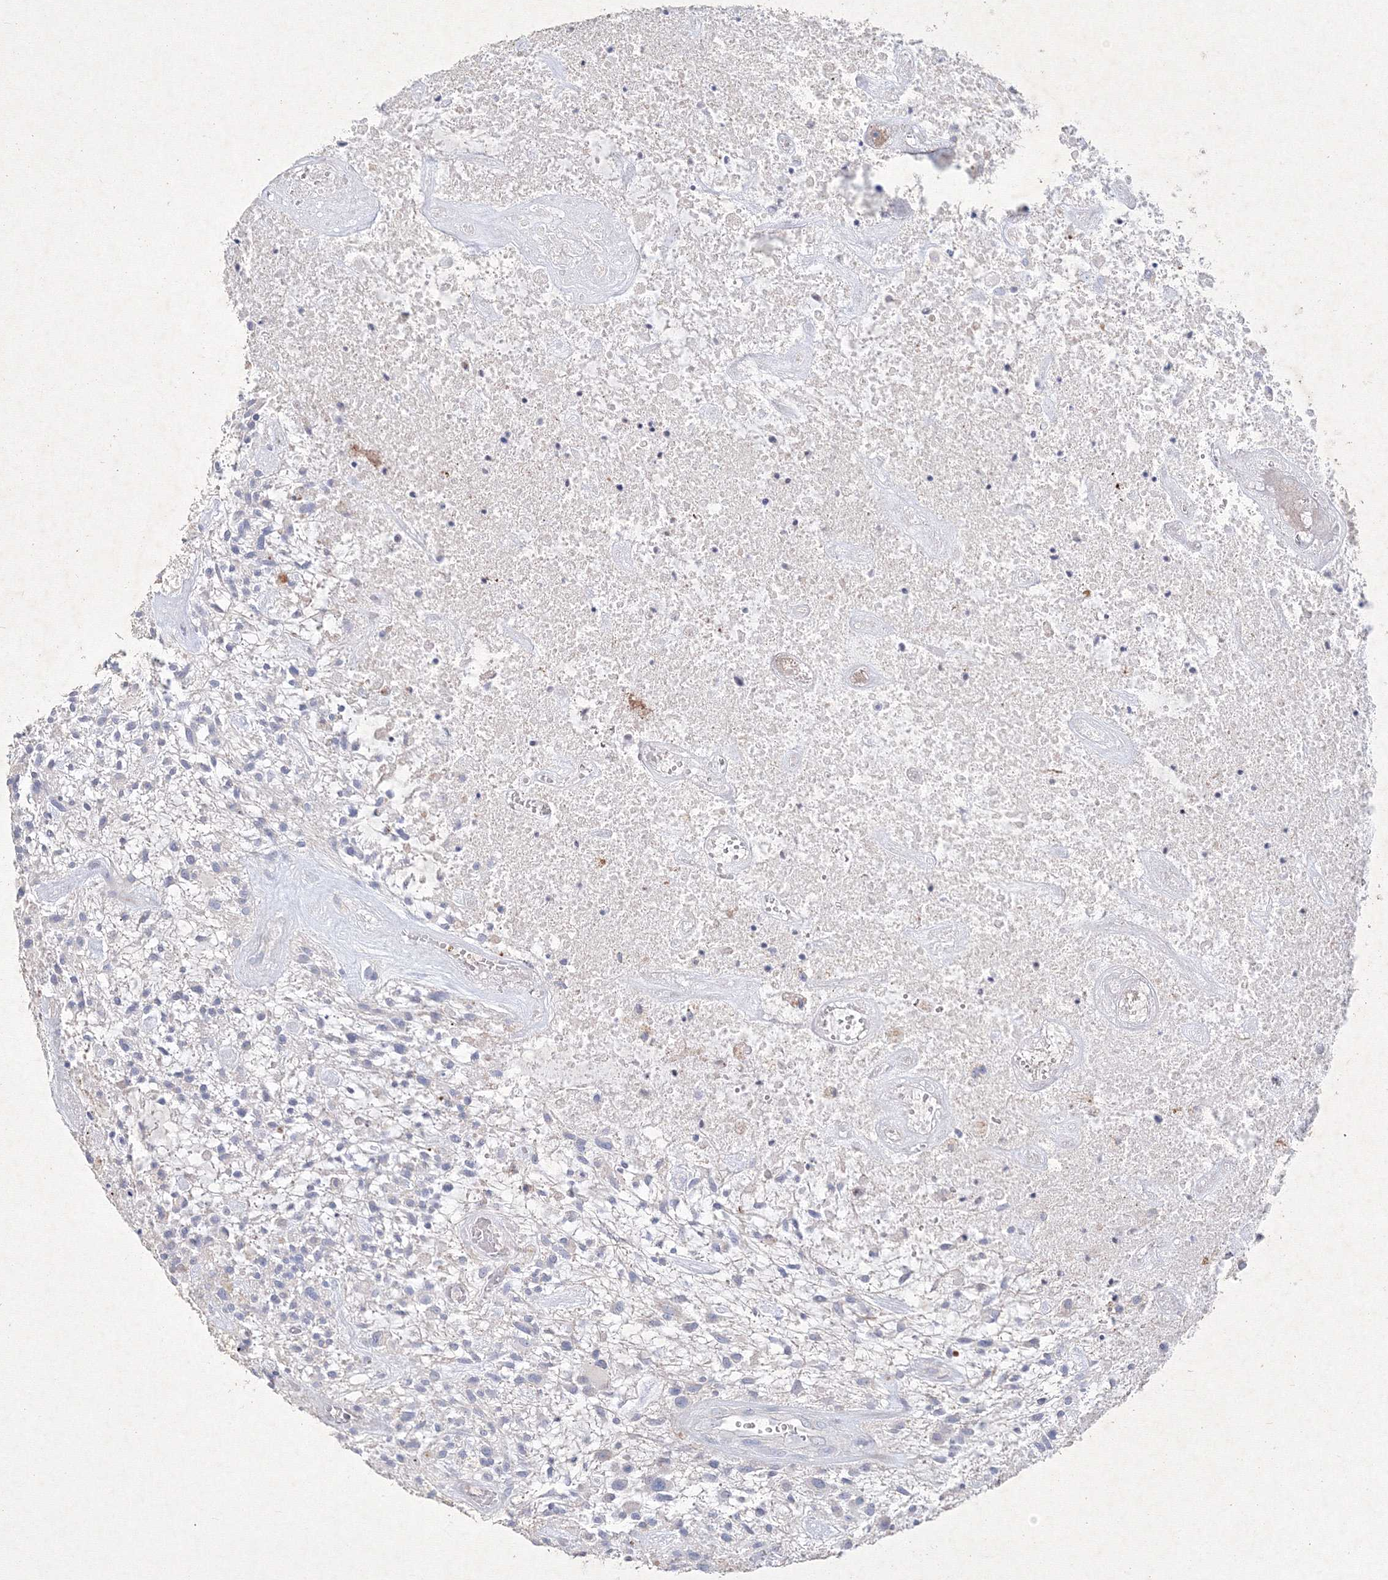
{"staining": {"intensity": "negative", "quantity": "none", "location": "none"}, "tissue": "glioma", "cell_type": "Tumor cells", "image_type": "cancer", "snomed": [{"axis": "morphology", "description": "Glioma, malignant, High grade"}, {"axis": "topography", "description": "Brain"}], "caption": "The image demonstrates no significant staining in tumor cells of glioma.", "gene": "CXXC4", "patient": {"sex": "male", "age": 47}}